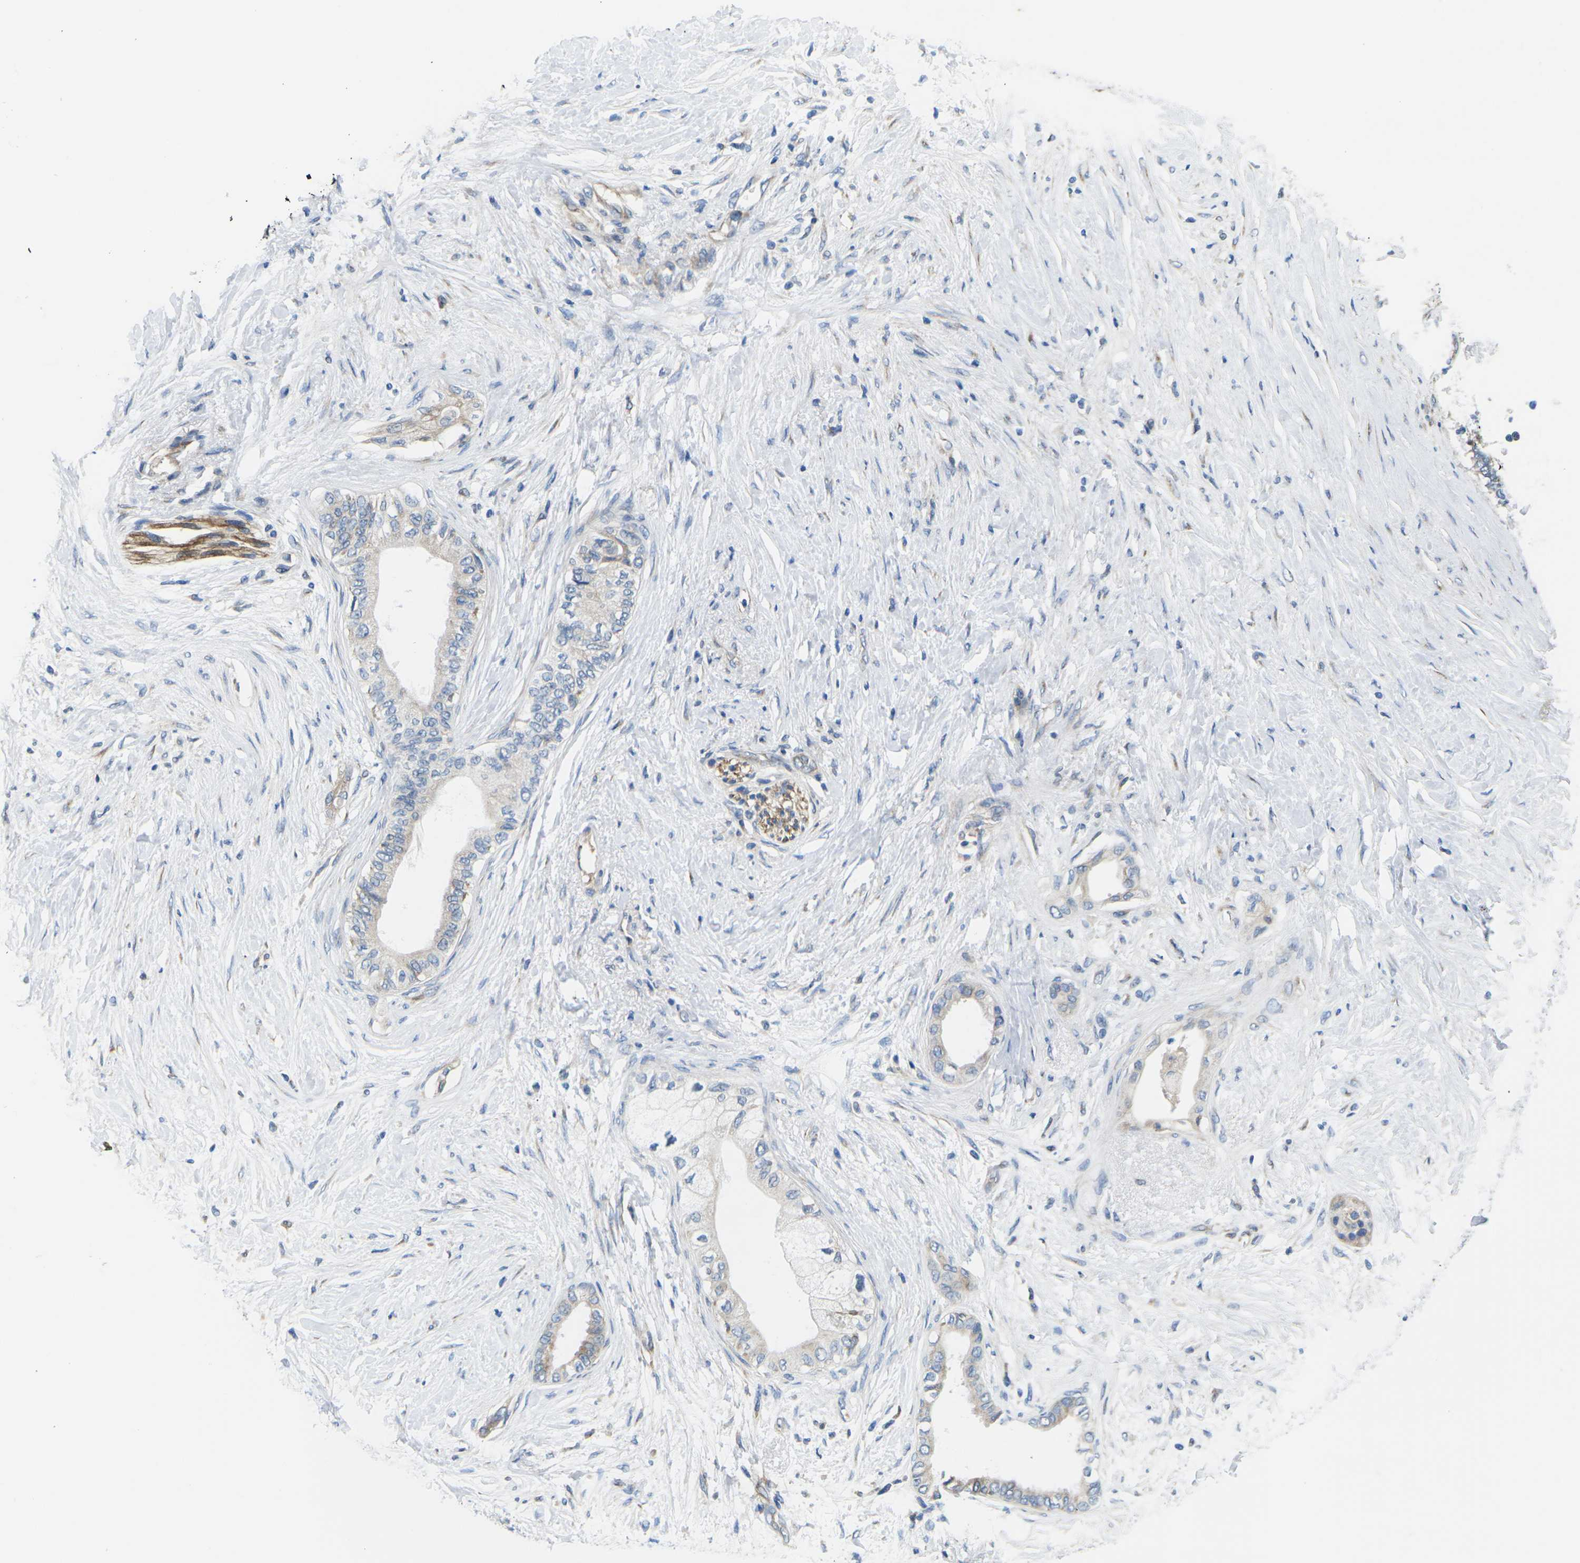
{"staining": {"intensity": "weak", "quantity": "<25%", "location": "cytoplasmic/membranous"}, "tissue": "pancreatic cancer", "cell_type": "Tumor cells", "image_type": "cancer", "snomed": [{"axis": "morphology", "description": "Normal tissue, NOS"}, {"axis": "morphology", "description": "Adenocarcinoma, NOS"}, {"axis": "topography", "description": "Pancreas"}, {"axis": "topography", "description": "Duodenum"}], "caption": "DAB immunohistochemical staining of human pancreatic adenocarcinoma shows no significant expression in tumor cells. (DAB immunohistochemistry with hematoxylin counter stain).", "gene": "TMEFF2", "patient": {"sex": "female", "age": 60}}